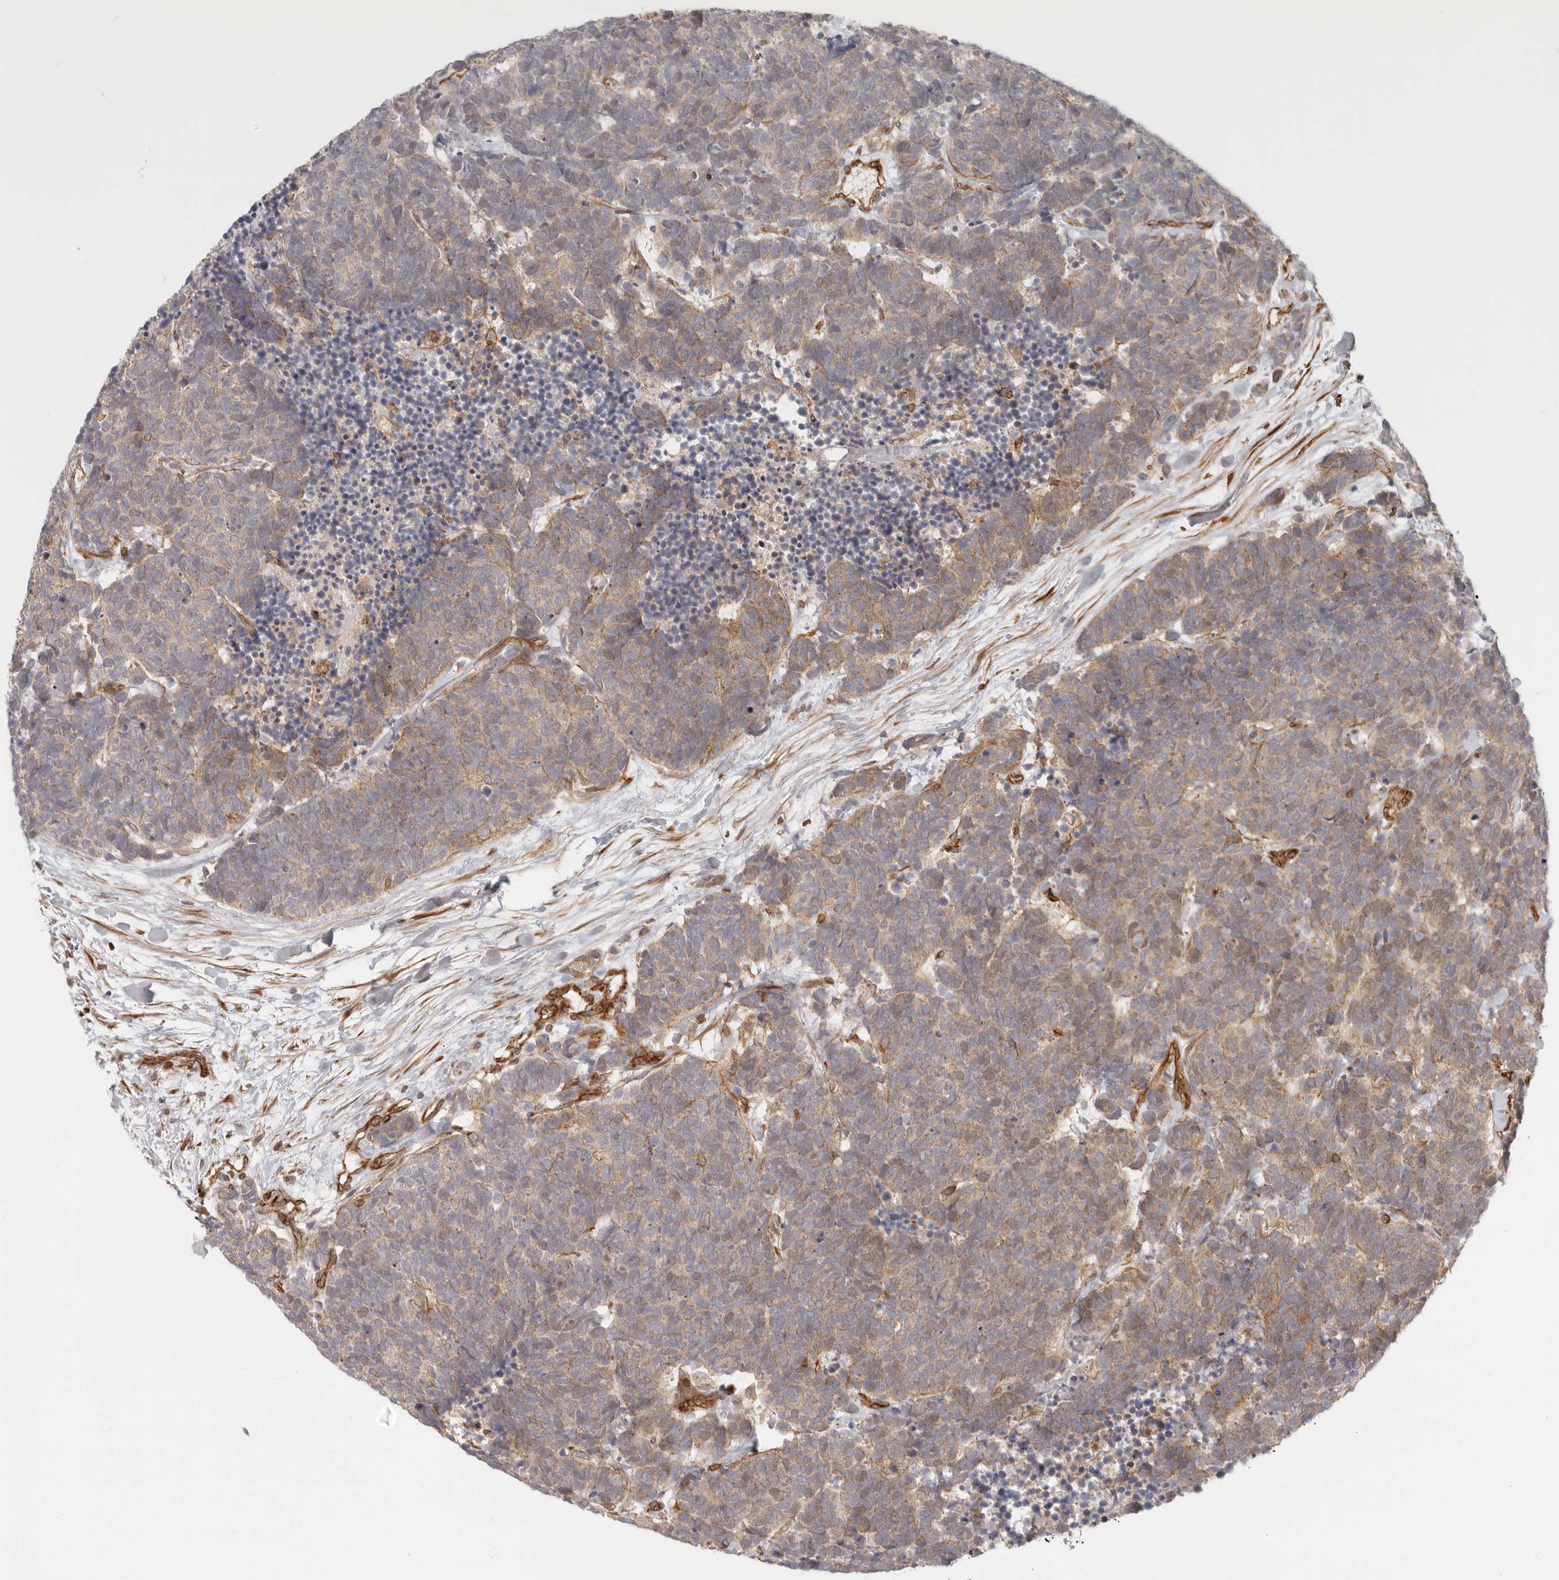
{"staining": {"intensity": "weak", "quantity": ">75%", "location": "cytoplasmic/membranous"}, "tissue": "carcinoid", "cell_type": "Tumor cells", "image_type": "cancer", "snomed": [{"axis": "morphology", "description": "Carcinoma, NOS"}, {"axis": "morphology", "description": "Carcinoid, malignant, NOS"}, {"axis": "topography", "description": "Urinary bladder"}], "caption": "About >75% of tumor cells in carcinoid reveal weak cytoplasmic/membranous protein staining as visualized by brown immunohistochemical staining.", "gene": "UFSP1", "patient": {"sex": "male", "age": 57}}